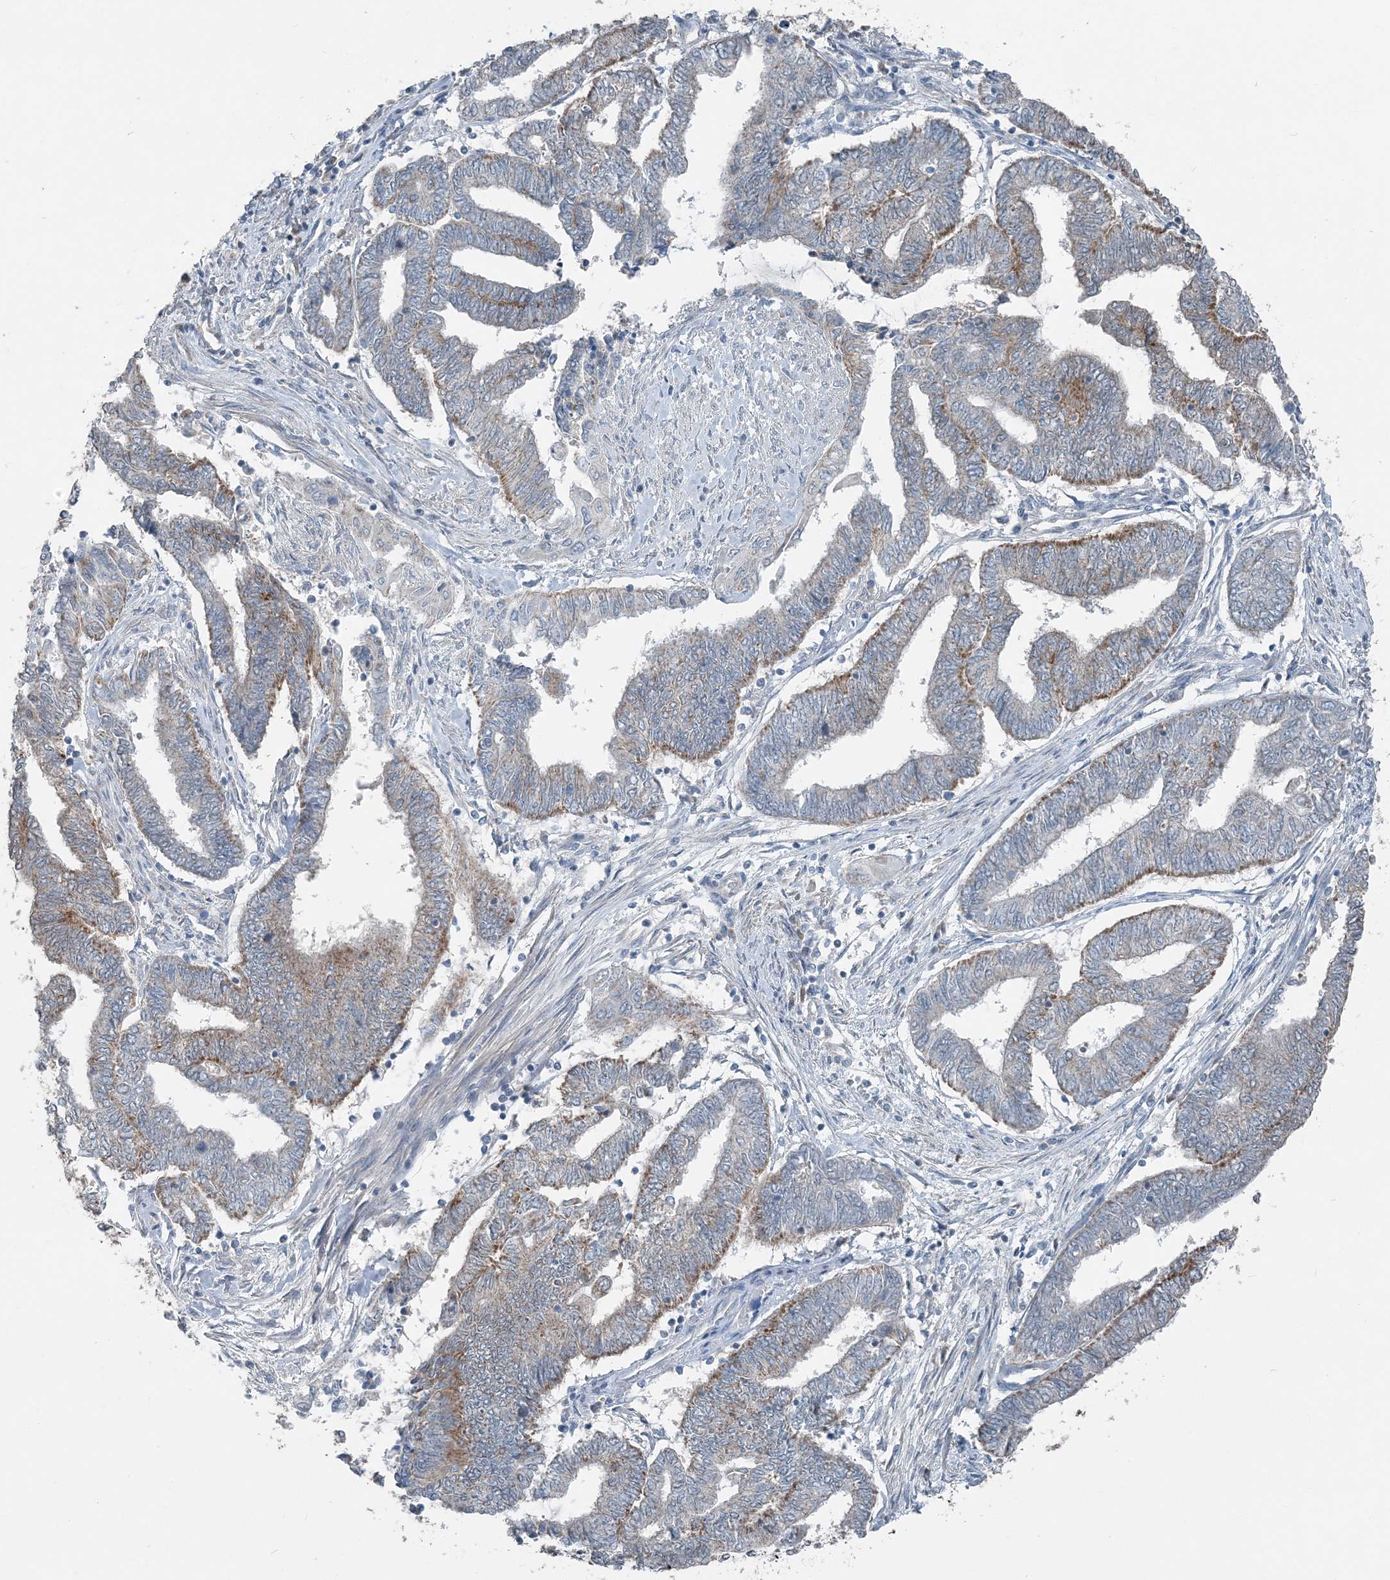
{"staining": {"intensity": "moderate", "quantity": "25%-75%", "location": "cytoplasmic/membranous"}, "tissue": "endometrial cancer", "cell_type": "Tumor cells", "image_type": "cancer", "snomed": [{"axis": "morphology", "description": "Adenocarcinoma, NOS"}, {"axis": "topography", "description": "Uterus"}, {"axis": "topography", "description": "Endometrium"}], "caption": "The histopathology image demonstrates immunohistochemical staining of endometrial adenocarcinoma. There is moderate cytoplasmic/membranous positivity is appreciated in about 25%-75% of tumor cells. The staining is performed using DAB (3,3'-diaminobenzidine) brown chromogen to label protein expression. The nuclei are counter-stained blue using hematoxylin.", "gene": "SUCLG1", "patient": {"sex": "female", "age": 70}}